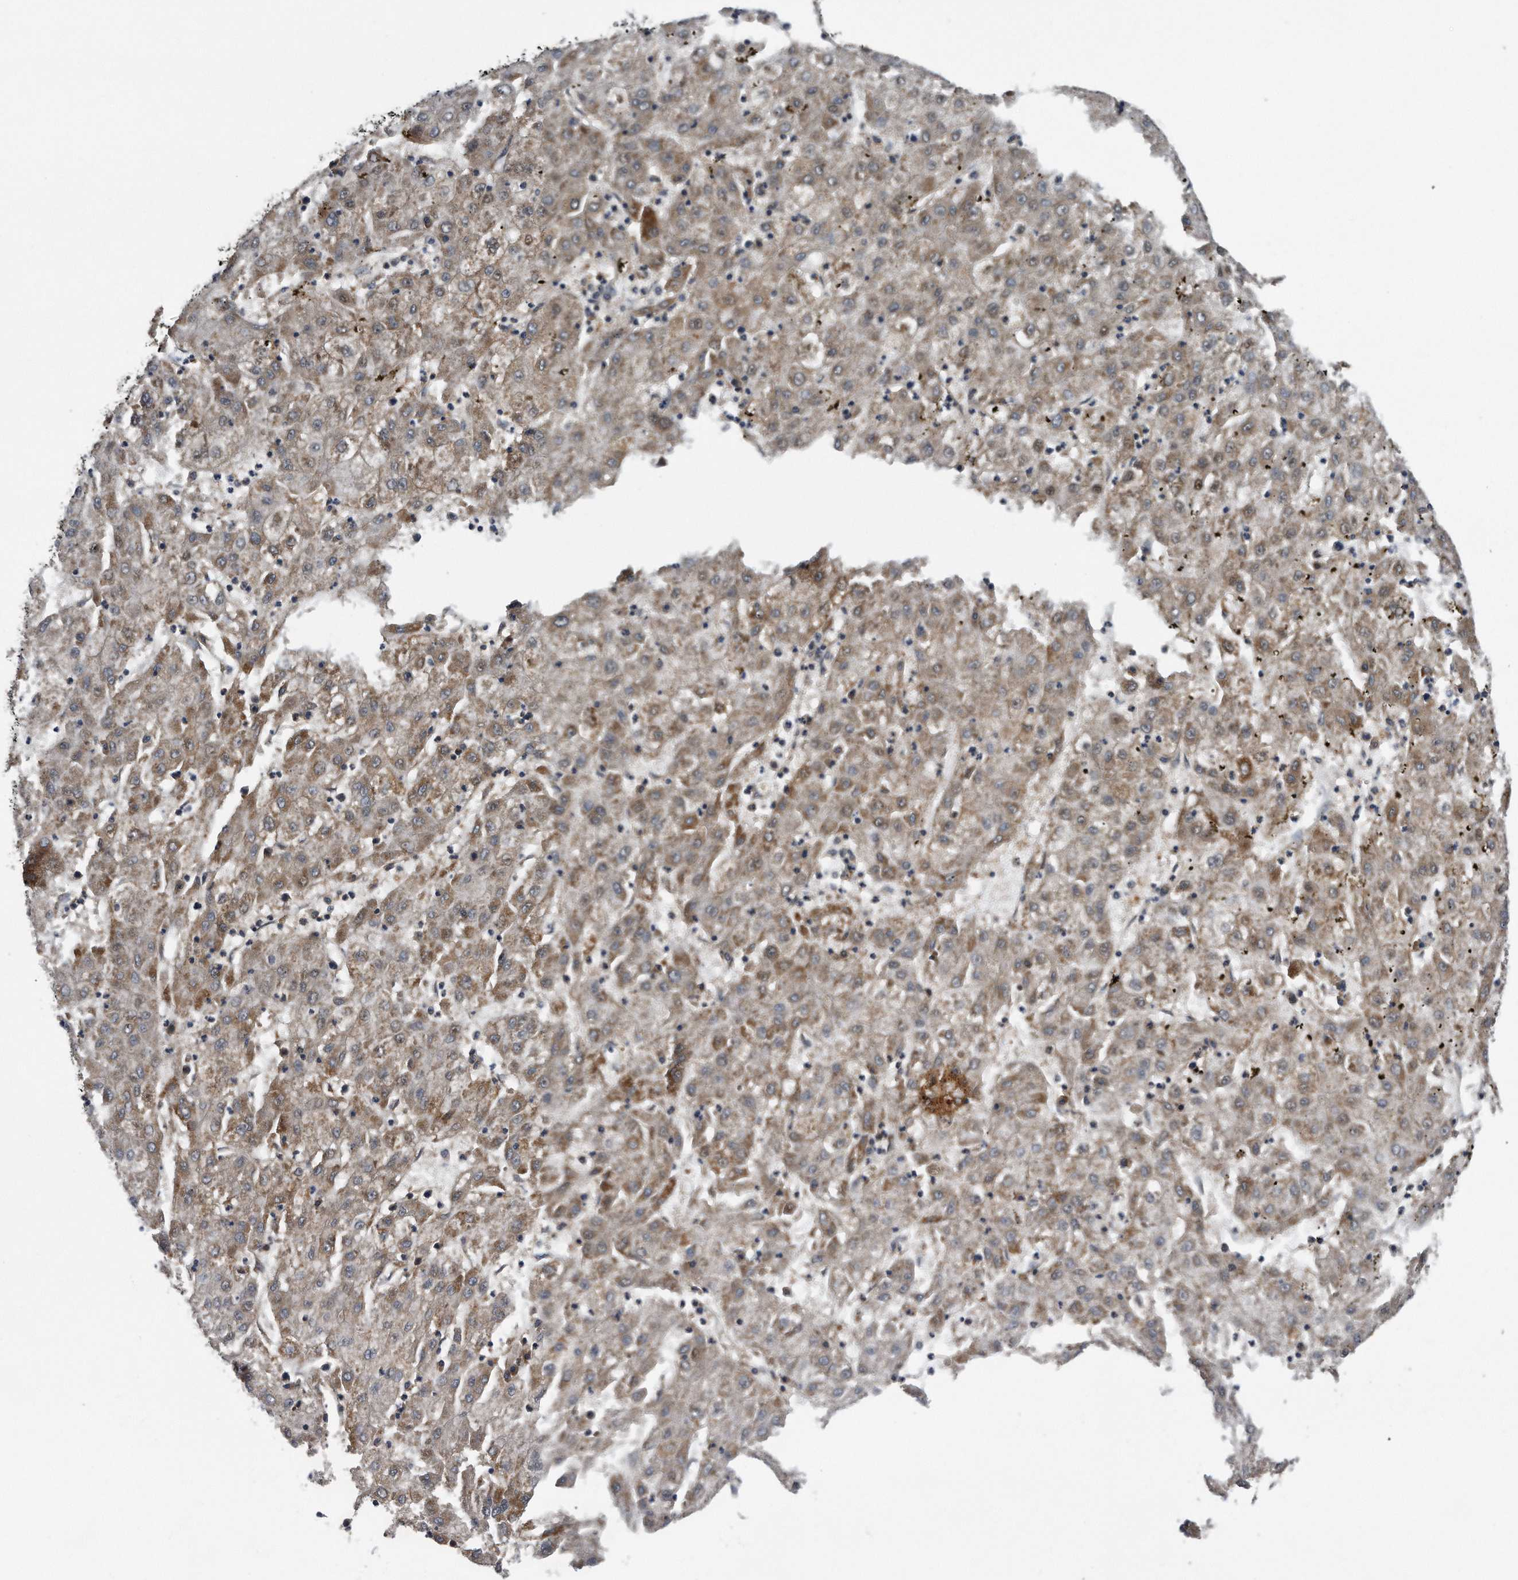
{"staining": {"intensity": "moderate", "quantity": ">75%", "location": "cytoplasmic/membranous"}, "tissue": "liver cancer", "cell_type": "Tumor cells", "image_type": "cancer", "snomed": [{"axis": "morphology", "description": "Carcinoma, Hepatocellular, NOS"}, {"axis": "topography", "description": "Liver"}], "caption": "Tumor cells show medium levels of moderate cytoplasmic/membranous expression in approximately >75% of cells in hepatocellular carcinoma (liver). The staining is performed using DAB (3,3'-diaminobenzidine) brown chromogen to label protein expression. The nuclei are counter-stained blue using hematoxylin.", "gene": "ALPK2", "patient": {"sex": "male", "age": 72}}